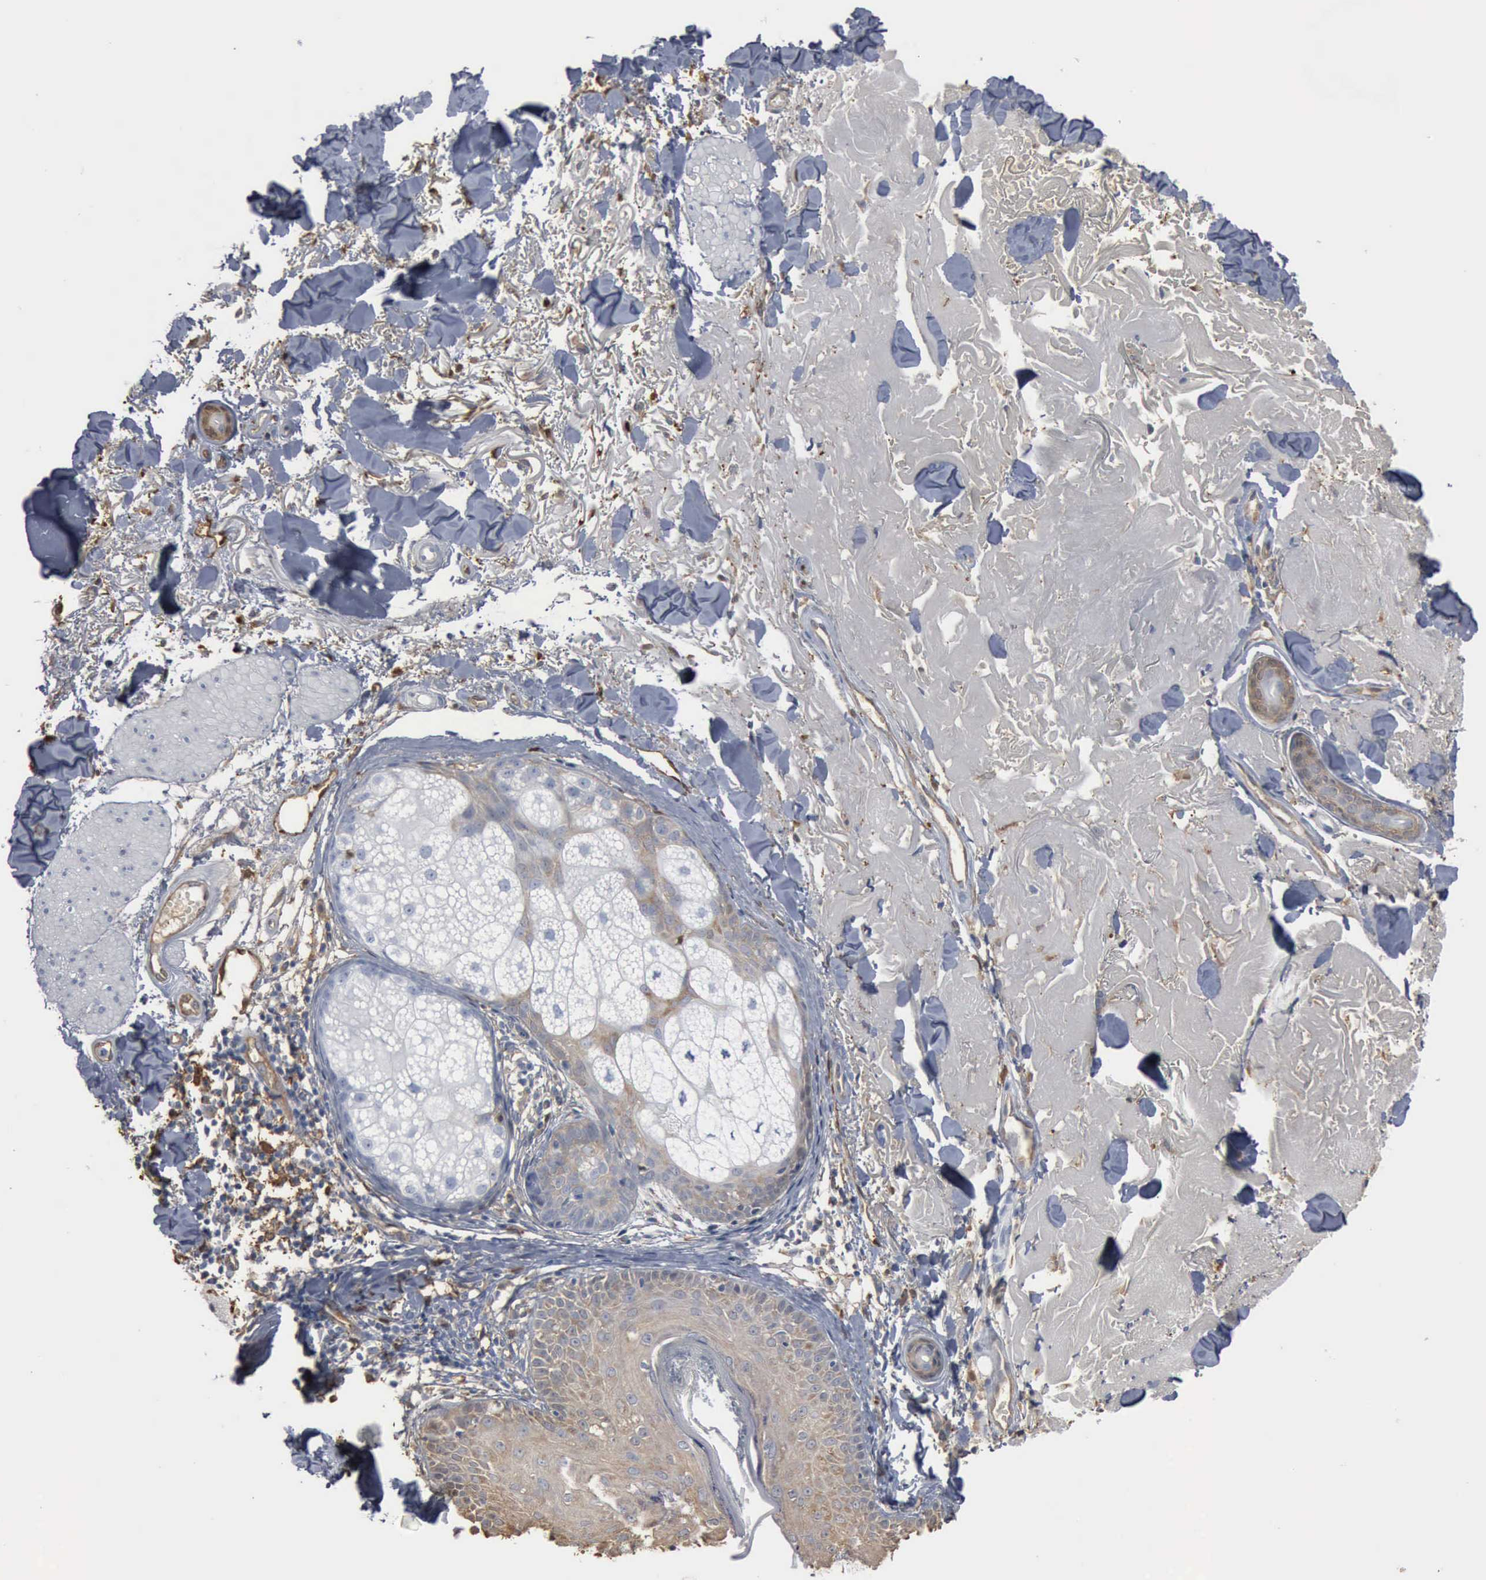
{"staining": {"intensity": "negative", "quantity": "none", "location": "none"}, "tissue": "skin", "cell_type": "Fibroblasts", "image_type": "normal", "snomed": [{"axis": "morphology", "description": "Normal tissue, NOS"}, {"axis": "topography", "description": "Skin"}], "caption": "A micrograph of human skin is negative for staining in fibroblasts. The staining was performed using DAB to visualize the protein expression in brown, while the nuclei were stained in blue with hematoxylin (Magnification: 20x).", "gene": "FSCN1", "patient": {"sex": "male", "age": 86}}